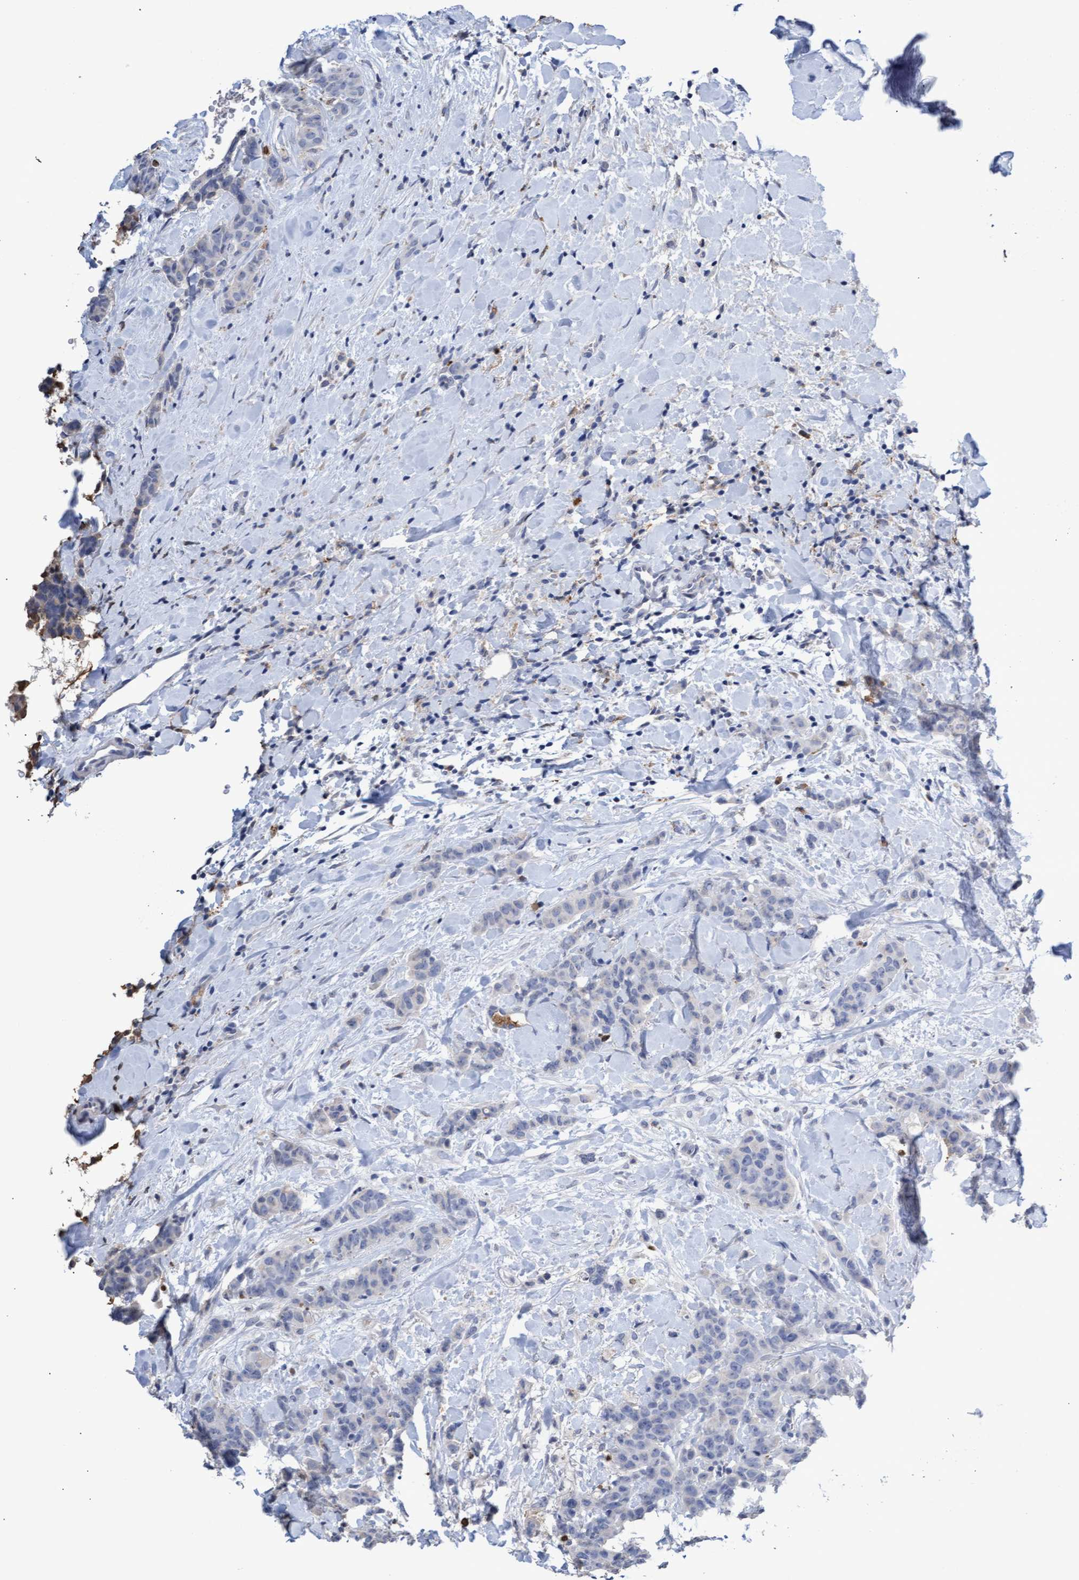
{"staining": {"intensity": "negative", "quantity": "none", "location": "none"}, "tissue": "breast cancer", "cell_type": "Tumor cells", "image_type": "cancer", "snomed": [{"axis": "morphology", "description": "Normal tissue, NOS"}, {"axis": "morphology", "description": "Duct carcinoma"}, {"axis": "topography", "description": "Breast"}], "caption": "Immunohistochemical staining of human breast infiltrating ductal carcinoma displays no significant expression in tumor cells.", "gene": "GPR39", "patient": {"sex": "female", "age": 40}}